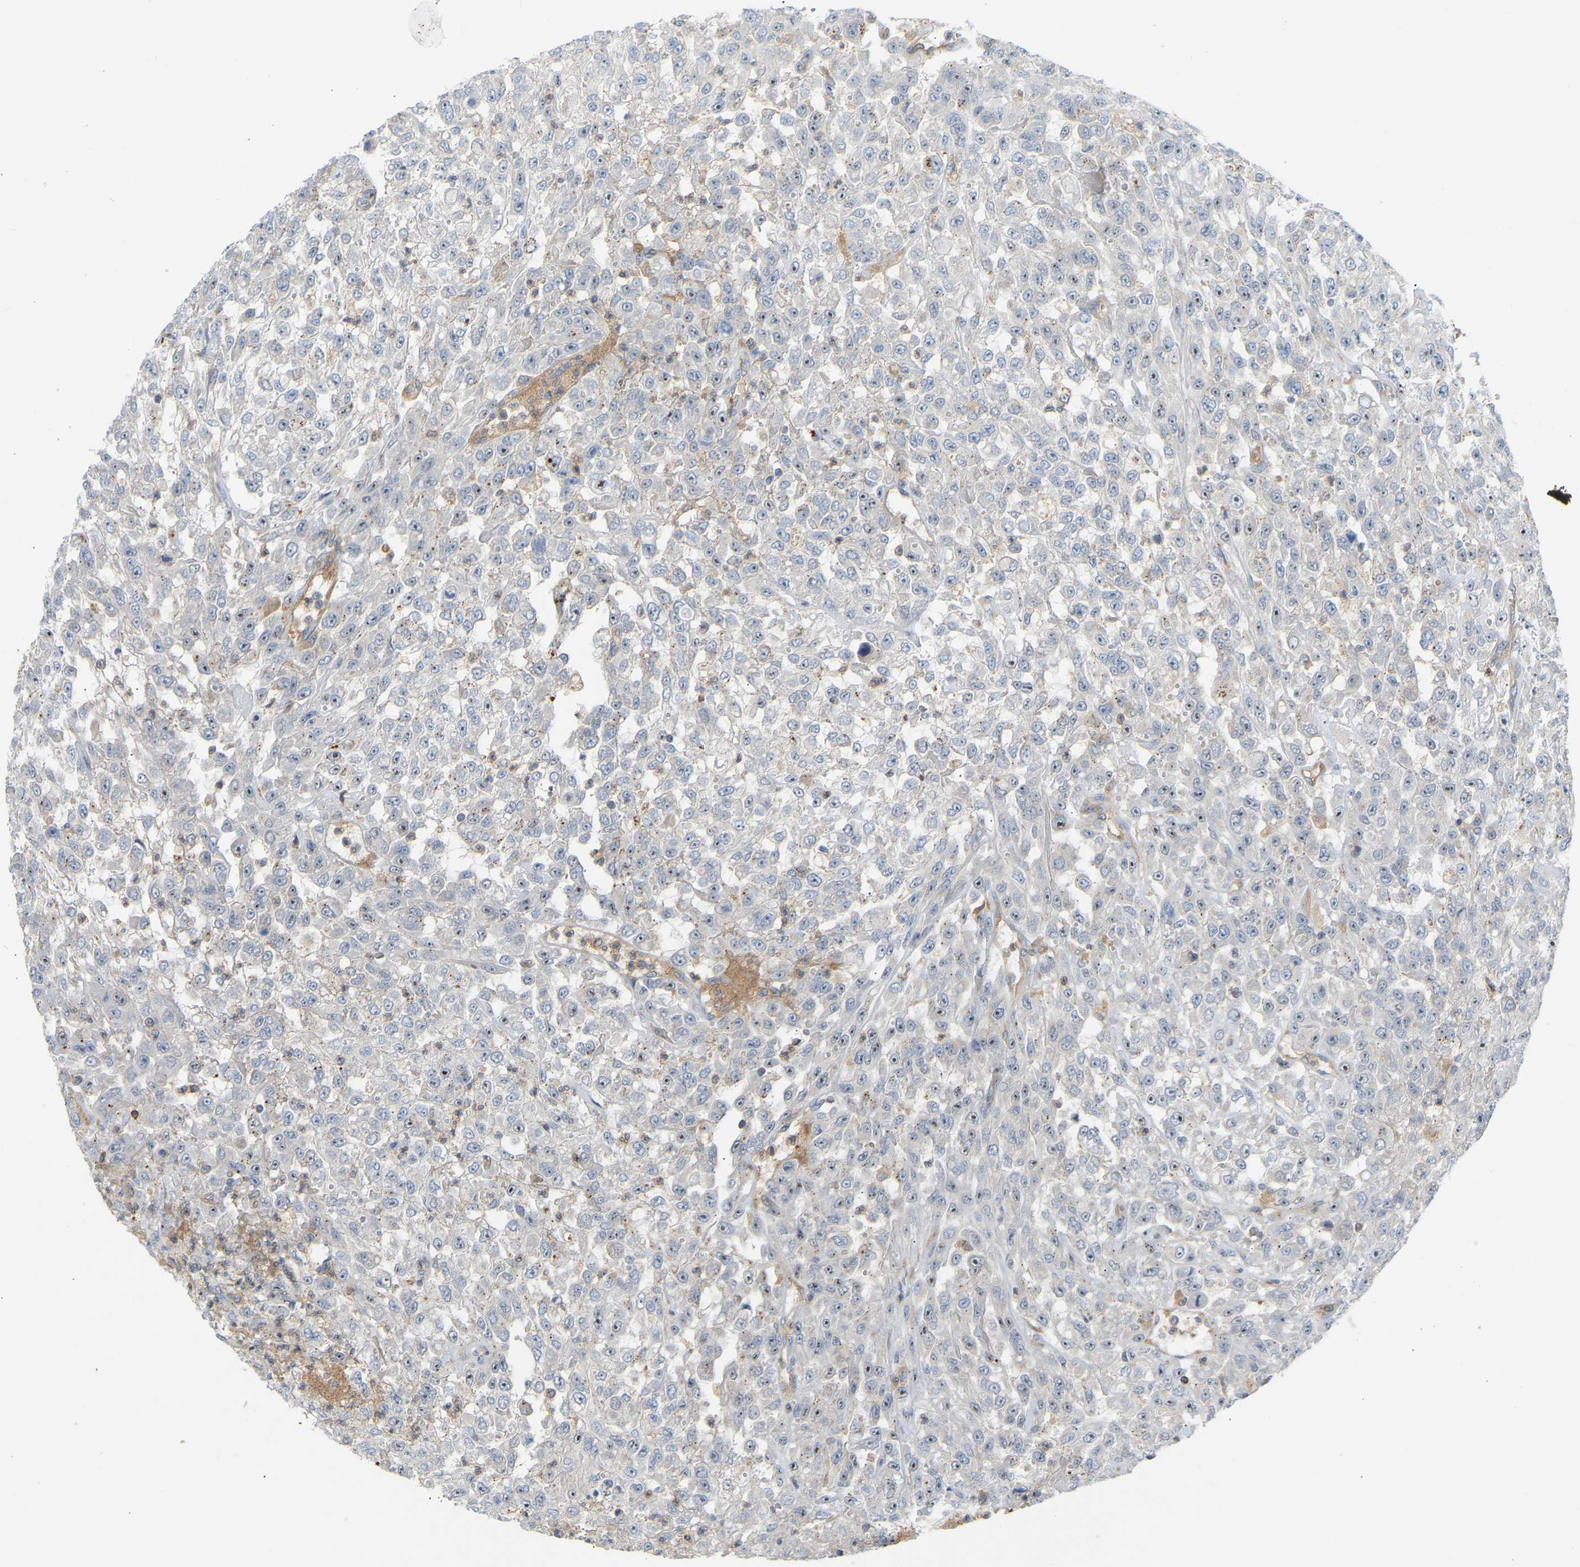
{"staining": {"intensity": "weak", "quantity": "25%-75%", "location": "nuclear"}, "tissue": "urothelial cancer", "cell_type": "Tumor cells", "image_type": "cancer", "snomed": [{"axis": "morphology", "description": "Urothelial carcinoma, High grade"}, {"axis": "topography", "description": "Urinary bladder"}], "caption": "The photomicrograph demonstrates a brown stain indicating the presence of a protein in the nuclear of tumor cells in urothelial cancer.", "gene": "PLCG2", "patient": {"sex": "male", "age": 46}}